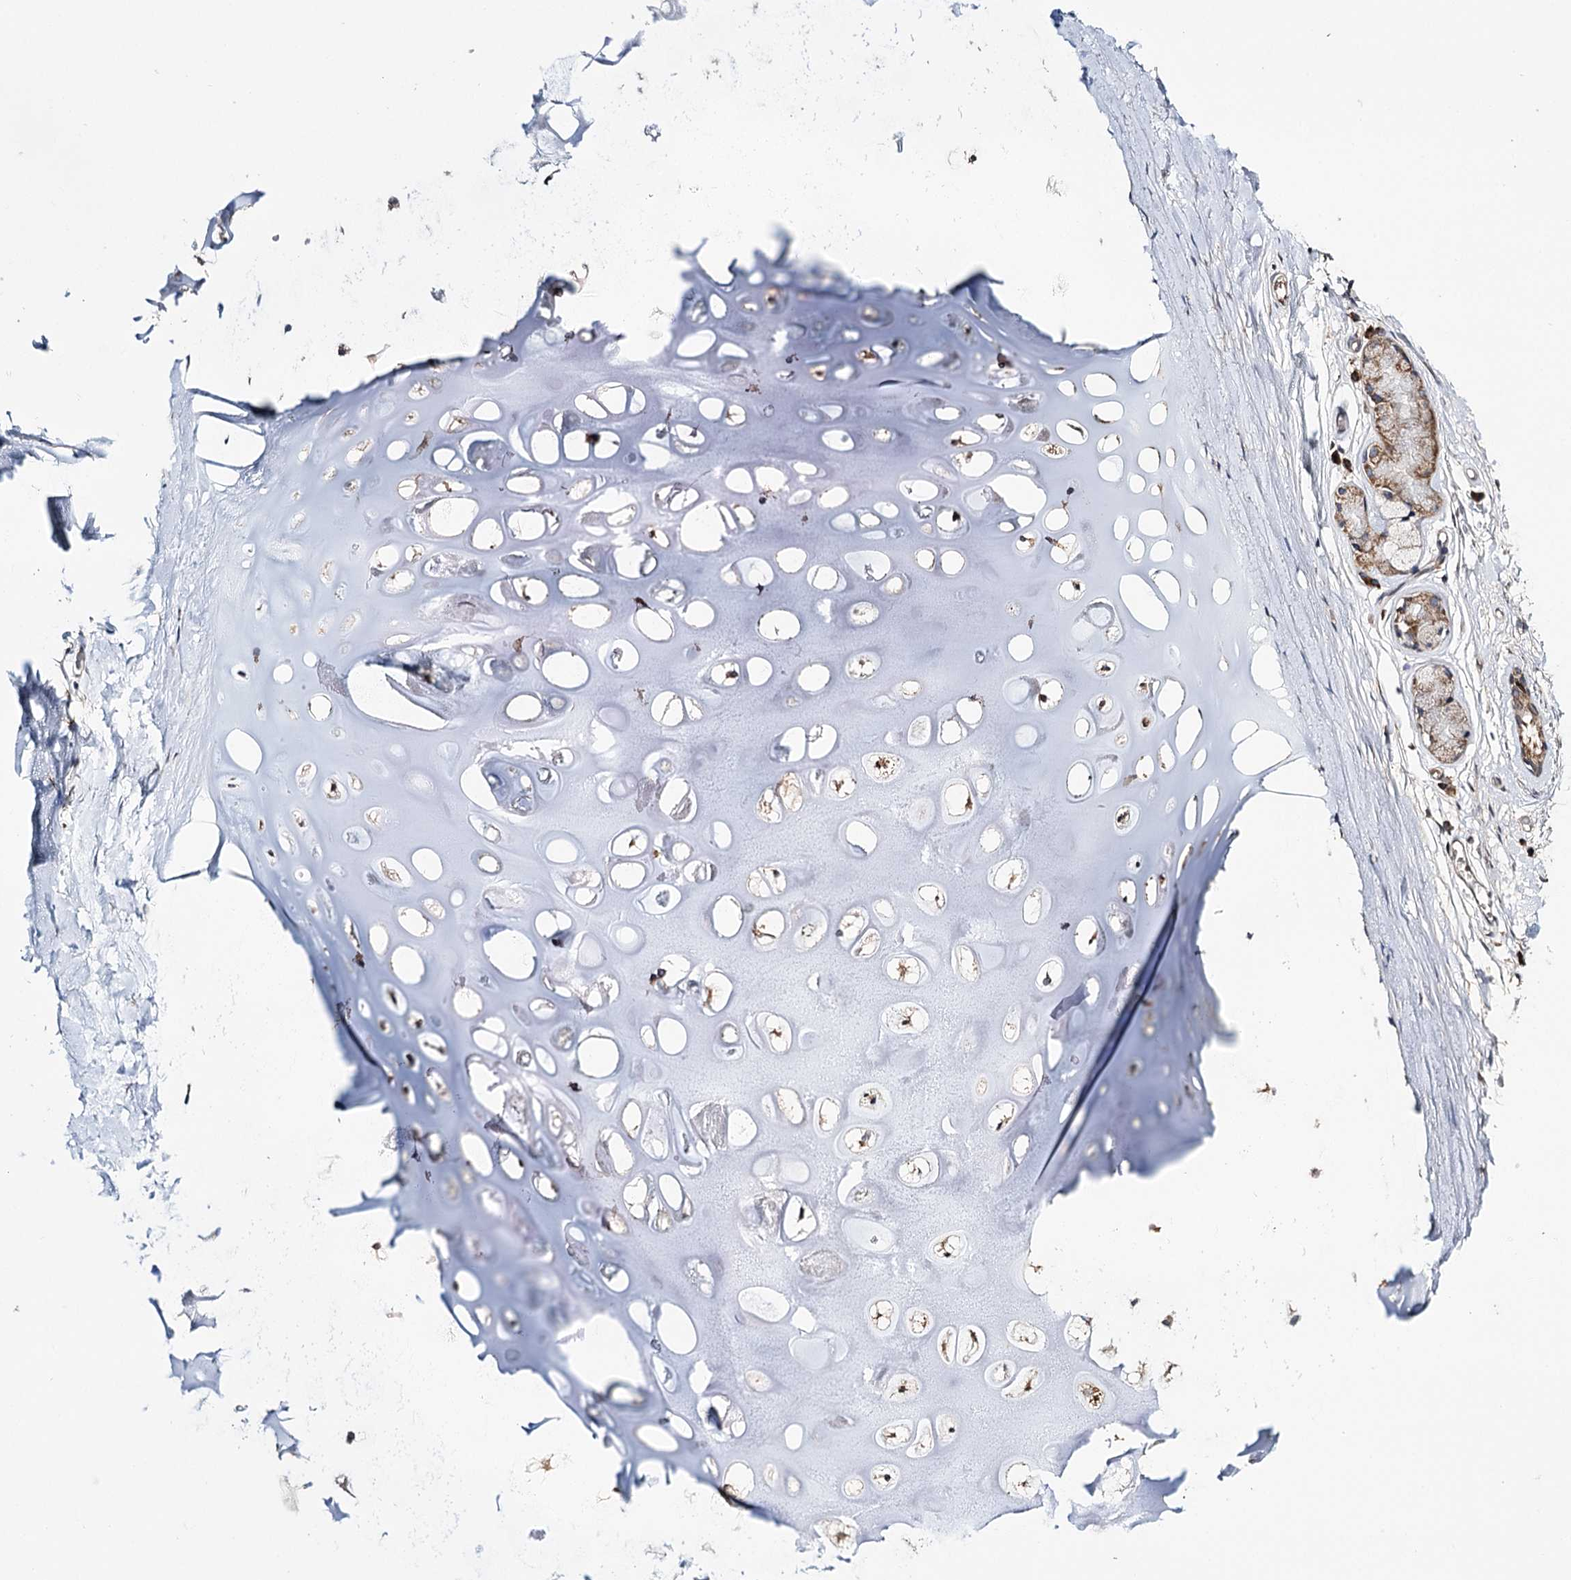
{"staining": {"intensity": "weak", "quantity": "<25%", "location": "cytoplasmic/membranous"}, "tissue": "adipose tissue", "cell_type": "Adipocytes", "image_type": "normal", "snomed": [{"axis": "morphology", "description": "Normal tissue, NOS"}, {"axis": "topography", "description": "Lymph node"}, {"axis": "topography", "description": "Bronchus"}], "caption": "Immunohistochemistry (IHC) photomicrograph of unremarkable human adipose tissue stained for a protein (brown), which demonstrates no staining in adipocytes.", "gene": "CFAP46", "patient": {"sex": "male", "age": 63}}